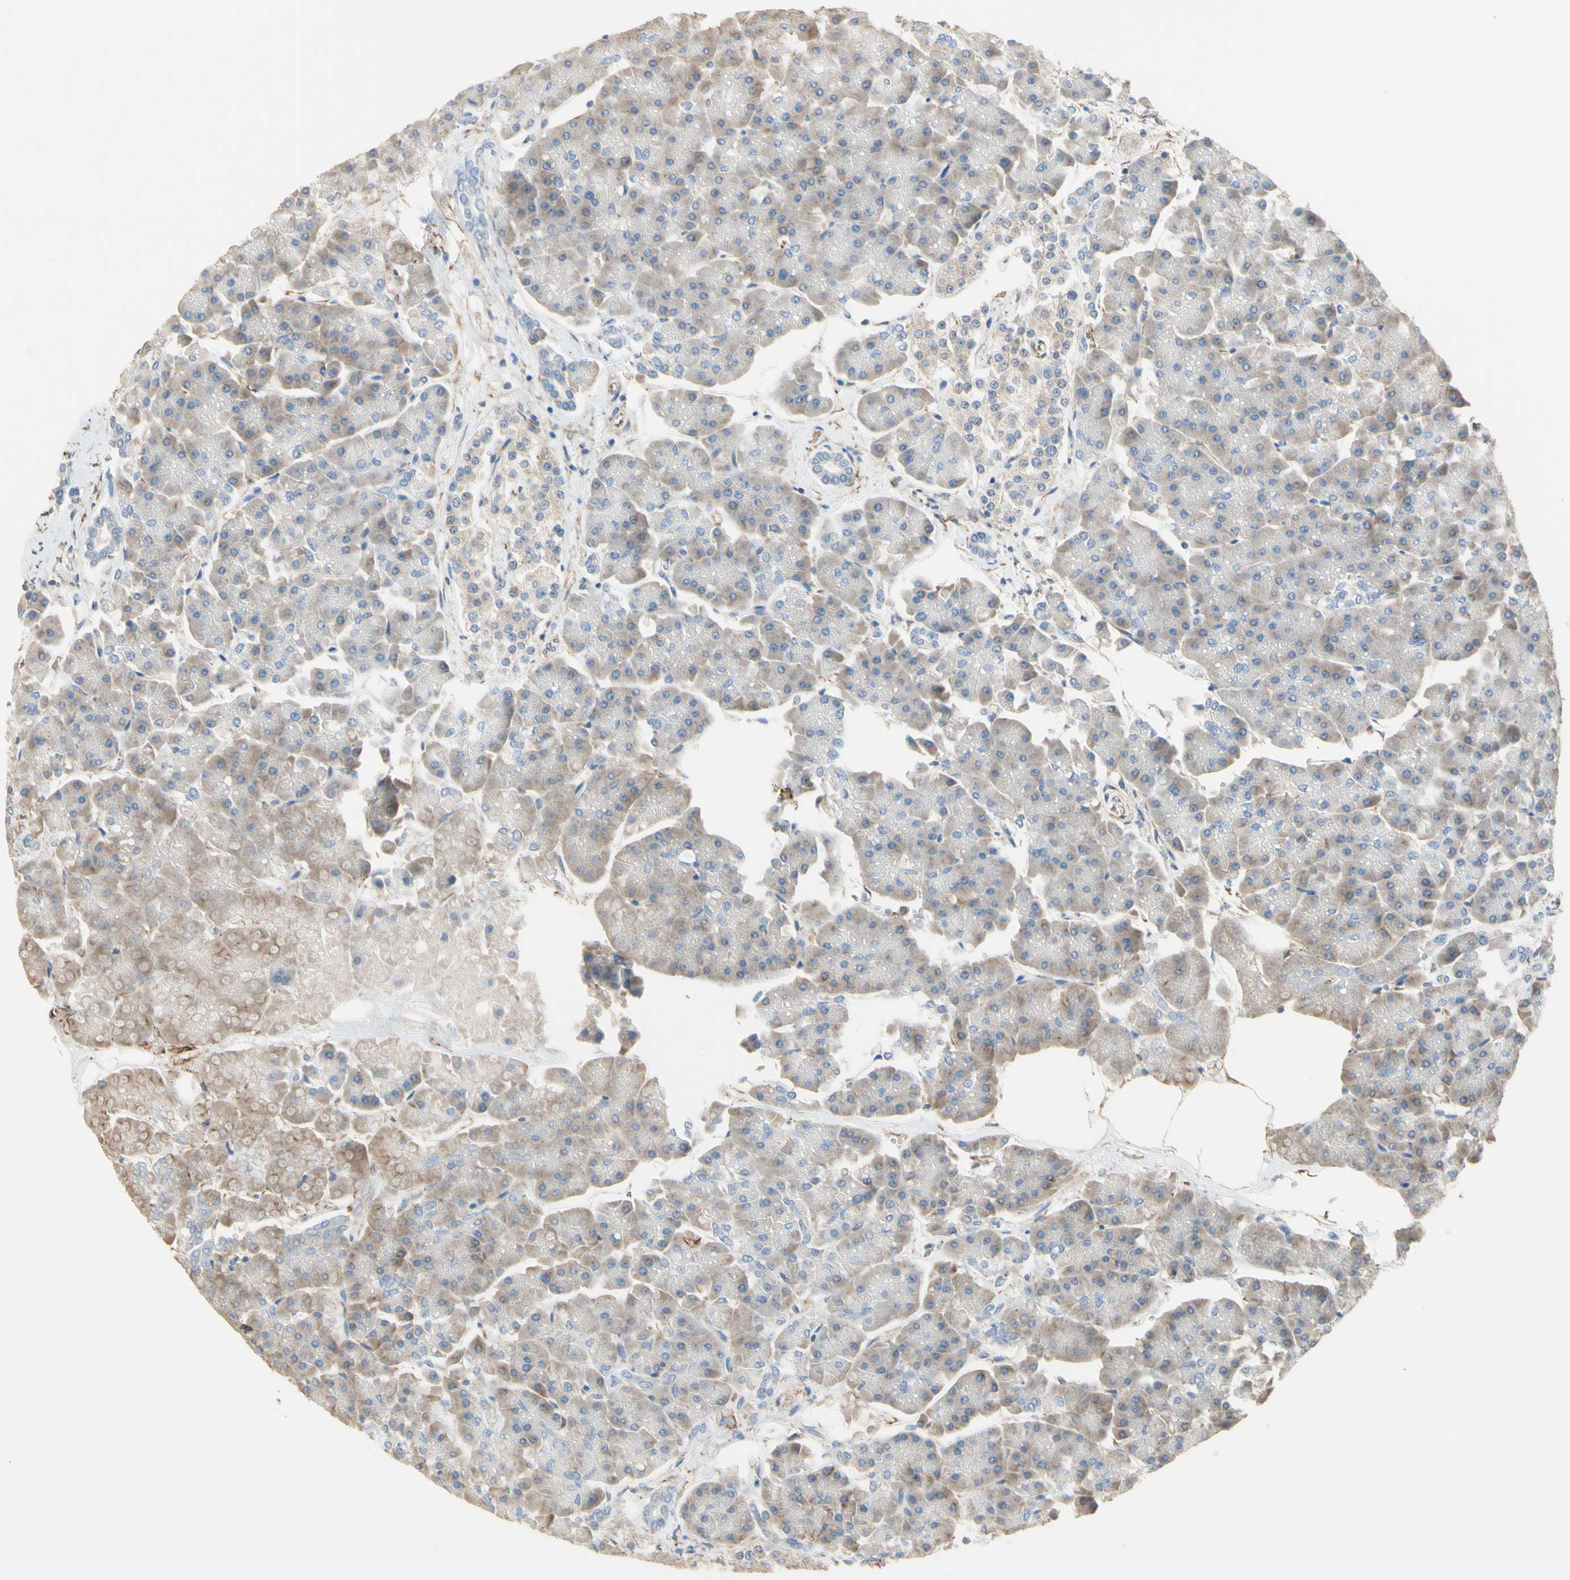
{"staining": {"intensity": "weak", "quantity": ">75%", "location": "cytoplasmic/membranous"}, "tissue": "pancreas", "cell_type": "Exocrine glandular cells", "image_type": "normal", "snomed": [{"axis": "morphology", "description": "Normal tissue, NOS"}, {"axis": "topography", "description": "Pancreas"}], "caption": "Protein expression by immunohistochemistry displays weak cytoplasmic/membranous expression in approximately >75% of exocrine glandular cells in benign pancreas.", "gene": "TRAF2", "patient": {"sex": "female", "age": 70}}